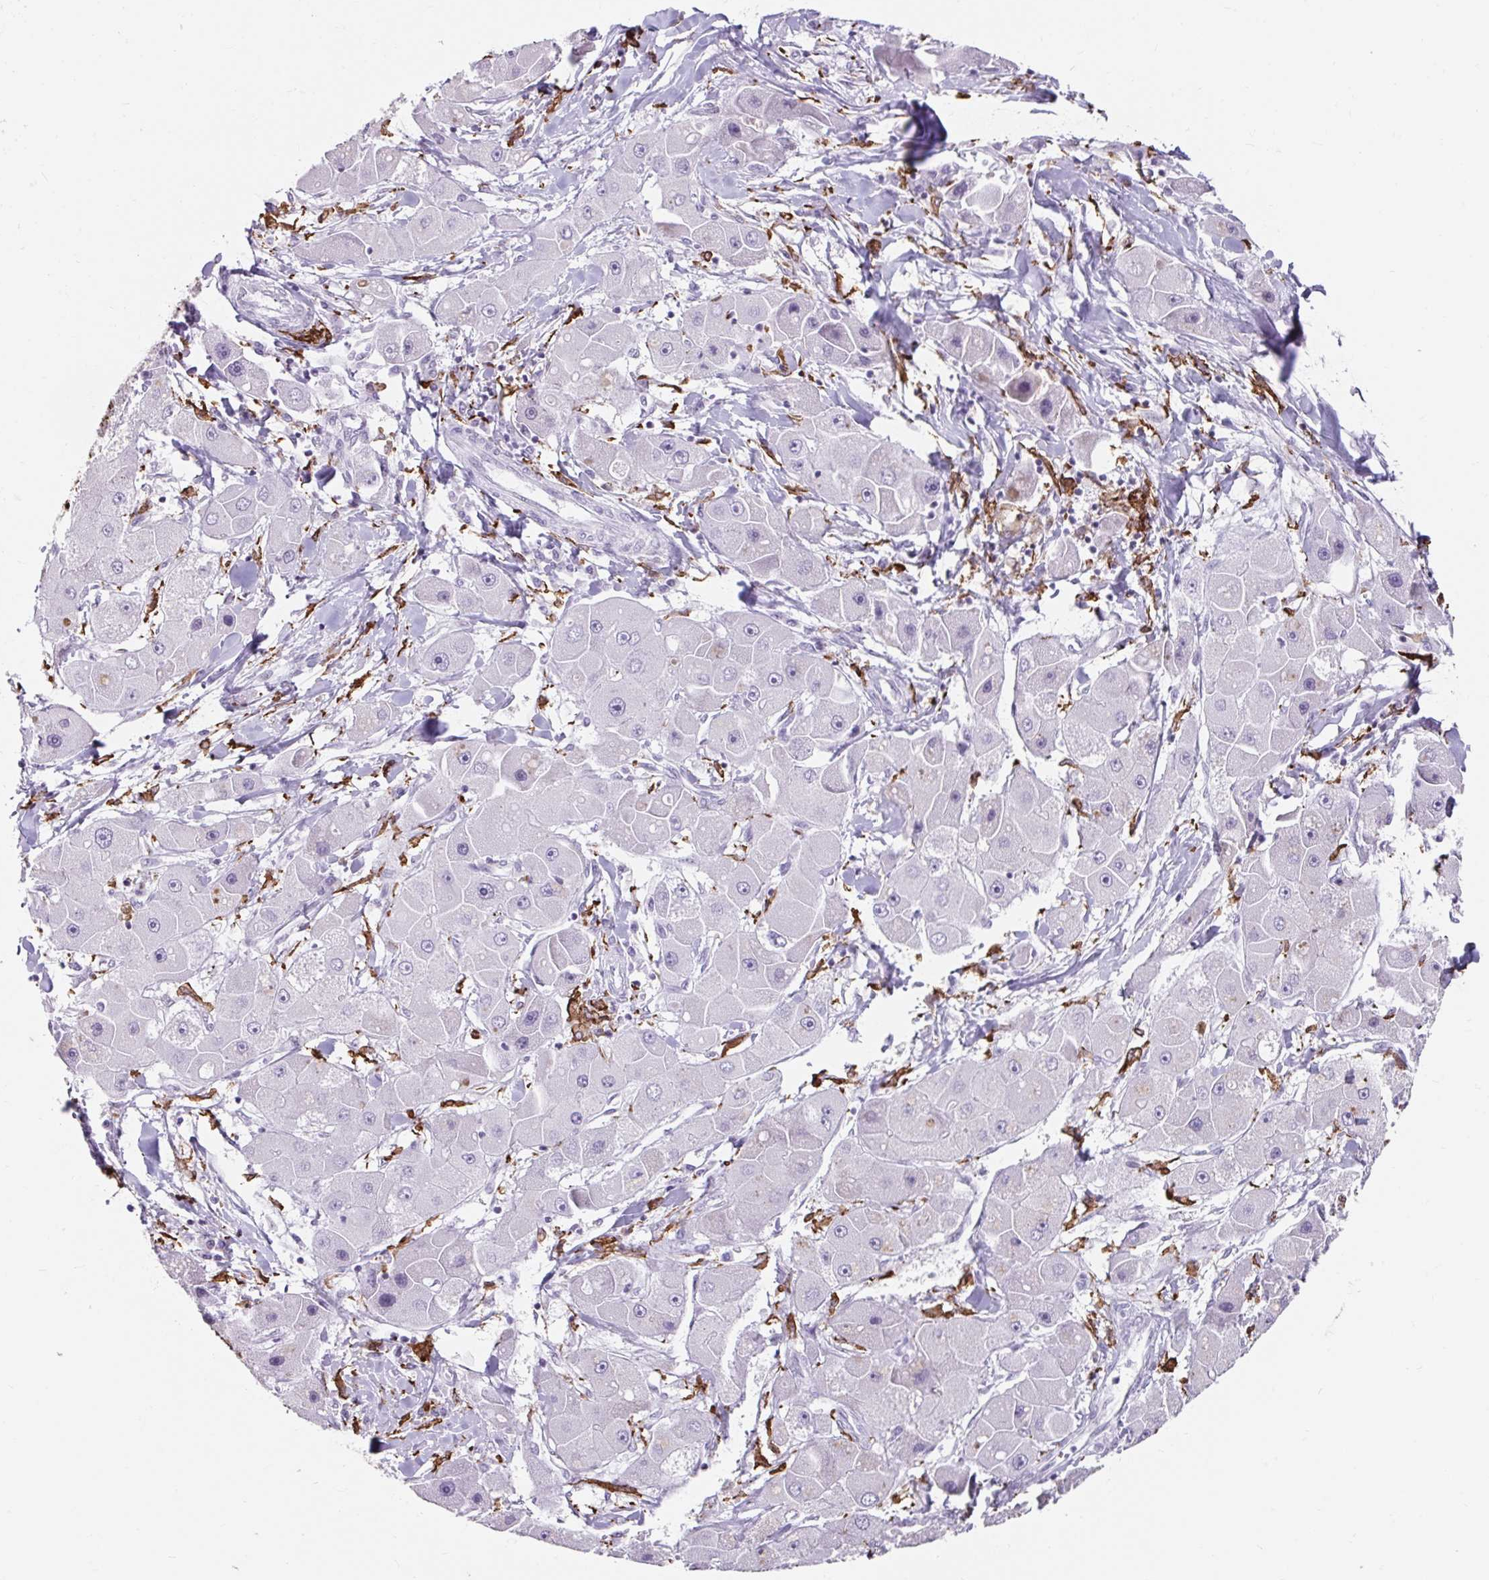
{"staining": {"intensity": "negative", "quantity": "none", "location": "none"}, "tissue": "liver cancer", "cell_type": "Tumor cells", "image_type": "cancer", "snomed": [{"axis": "morphology", "description": "Carcinoma, Hepatocellular, NOS"}, {"axis": "topography", "description": "Liver"}], "caption": "Histopathology image shows no significant protein positivity in tumor cells of liver cancer (hepatocellular carcinoma).", "gene": "CD163", "patient": {"sex": "male", "age": 24}}